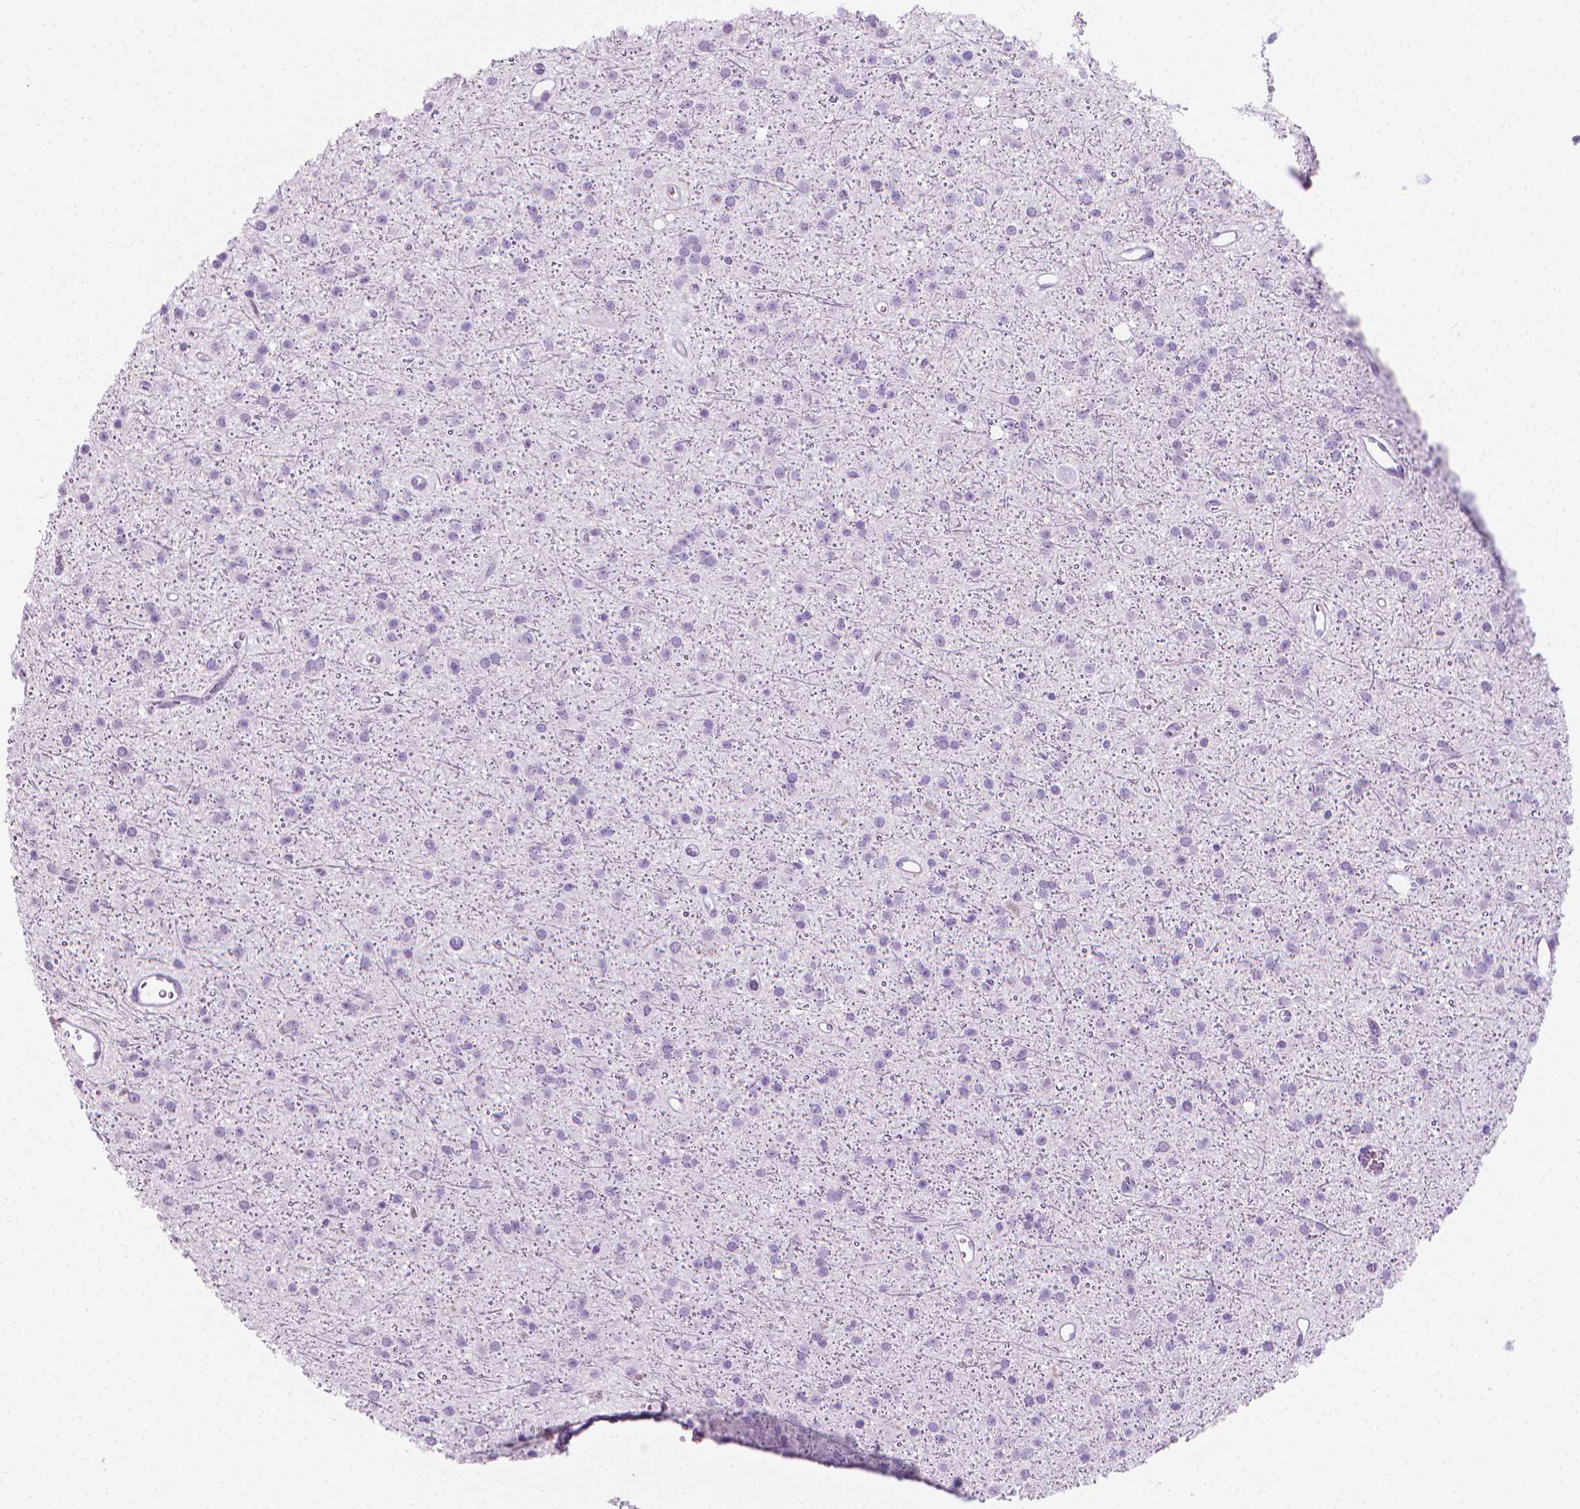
{"staining": {"intensity": "negative", "quantity": "none", "location": "none"}, "tissue": "glioma", "cell_type": "Tumor cells", "image_type": "cancer", "snomed": [{"axis": "morphology", "description": "Glioma, malignant, Low grade"}, {"axis": "topography", "description": "Brain"}], "caption": "Tumor cells show no significant expression in glioma.", "gene": "CFAP52", "patient": {"sex": "male", "age": 27}}